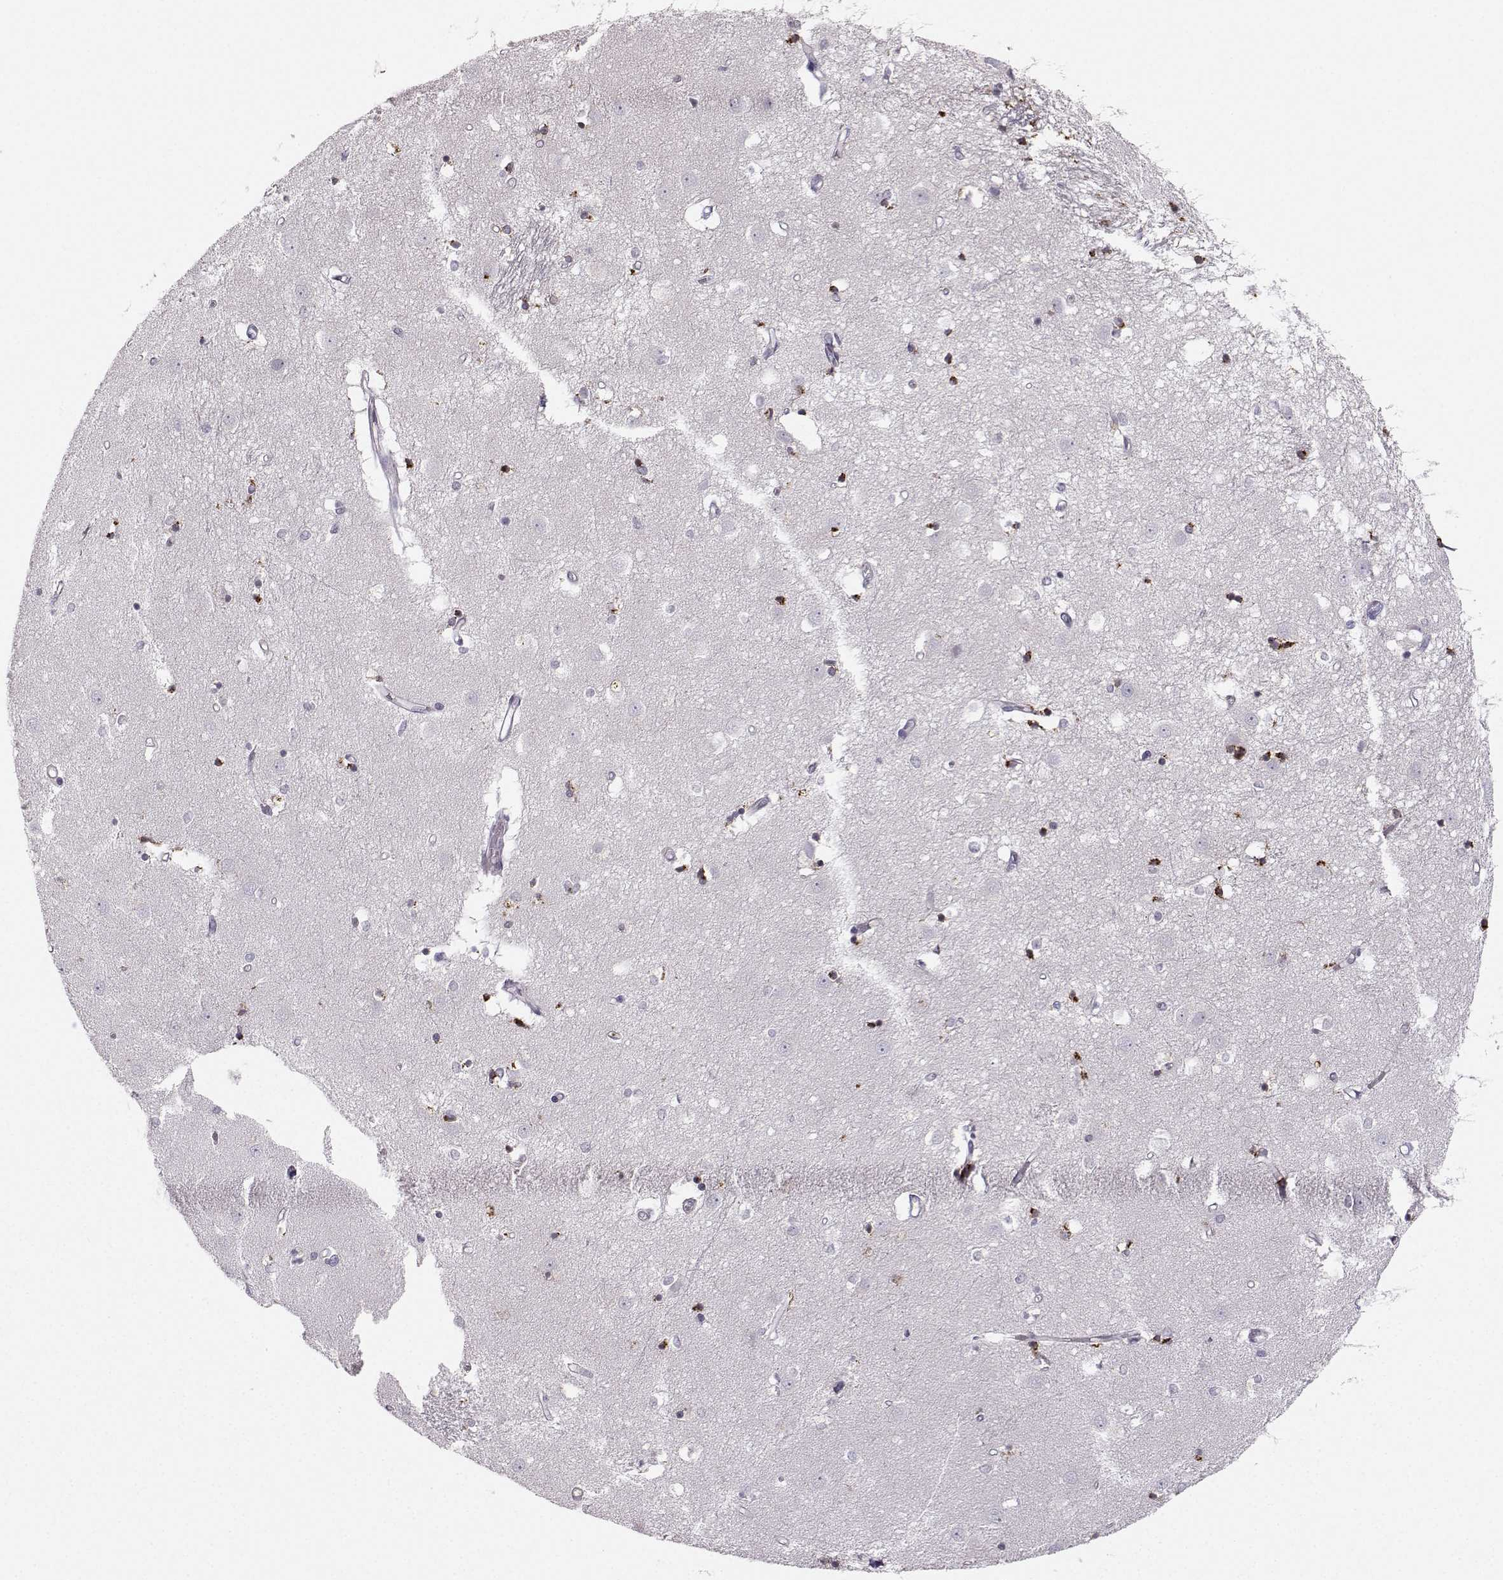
{"staining": {"intensity": "strong", "quantity": ">75%", "location": "cytoplasmic/membranous"}, "tissue": "caudate", "cell_type": "Glial cells", "image_type": "normal", "snomed": [{"axis": "morphology", "description": "Normal tissue, NOS"}, {"axis": "topography", "description": "Lateral ventricle wall"}], "caption": "Immunohistochemistry (IHC) (DAB) staining of normal caudate demonstrates strong cytoplasmic/membranous protein expression in approximately >75% of glial cells. (Brightfield microscopy of DAB IHC at high magnification).", "gene": "OPRD1", "patient": {"sex": "male", "age": 54}}